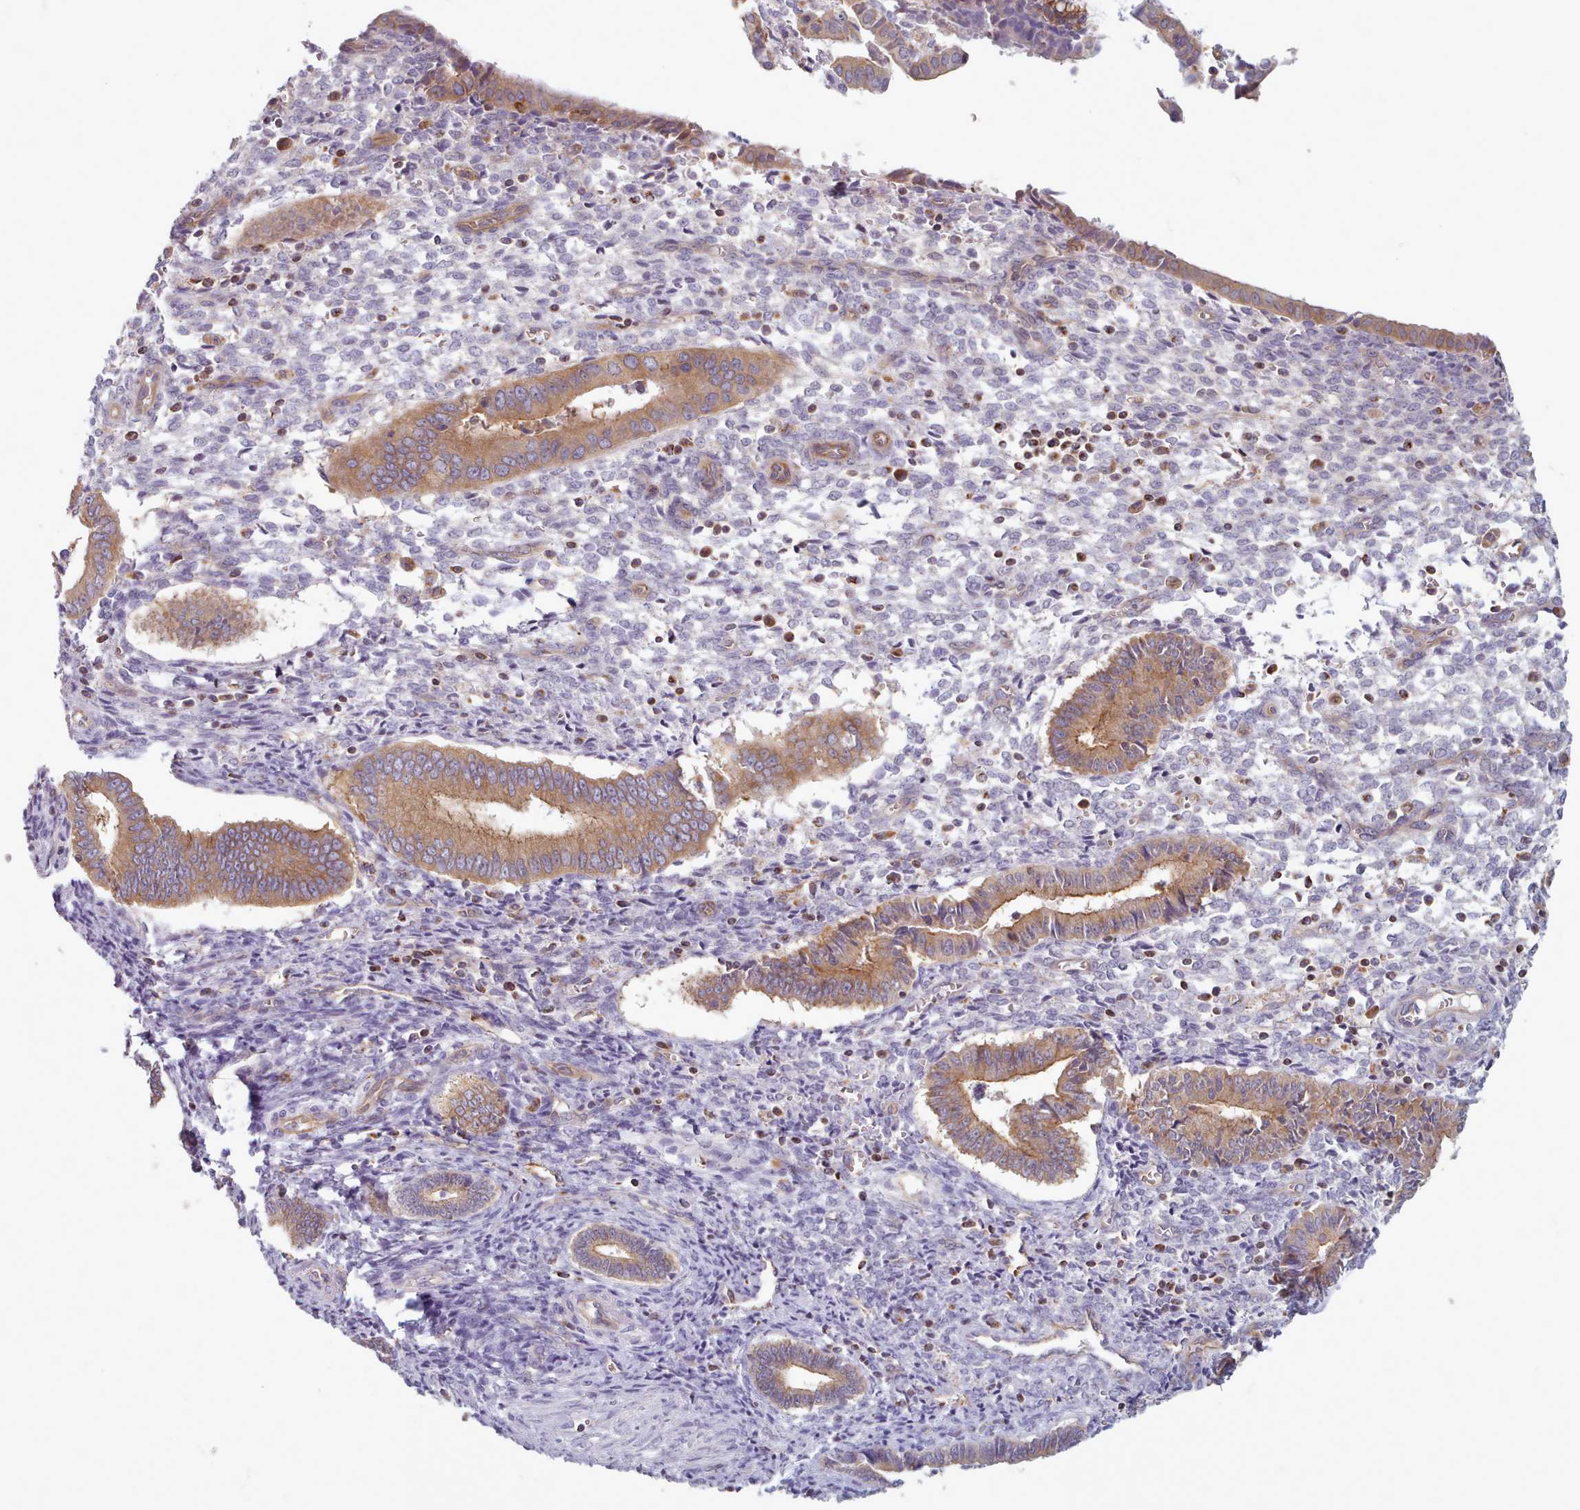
{"staining": {"intensity": "negative", "quantity": "none", "location": "none"}, "tissue": "endometrium", "cell_type": "Cells in endometrial stroma", "image_type": "normal", "snomed": [{"axis": "morphology", "description": "Normal tissue, NOS"}, {"axis": "topography", "description": "Other"}, {"axis": "topography", "description": "Endometrium"}], "caption": "The photomicrograph exhibits no significant staining in cells in endometrial stroma of endometrium.", "gene": "CRYBG1", "patient": {"sex": "female", "age": 44}}